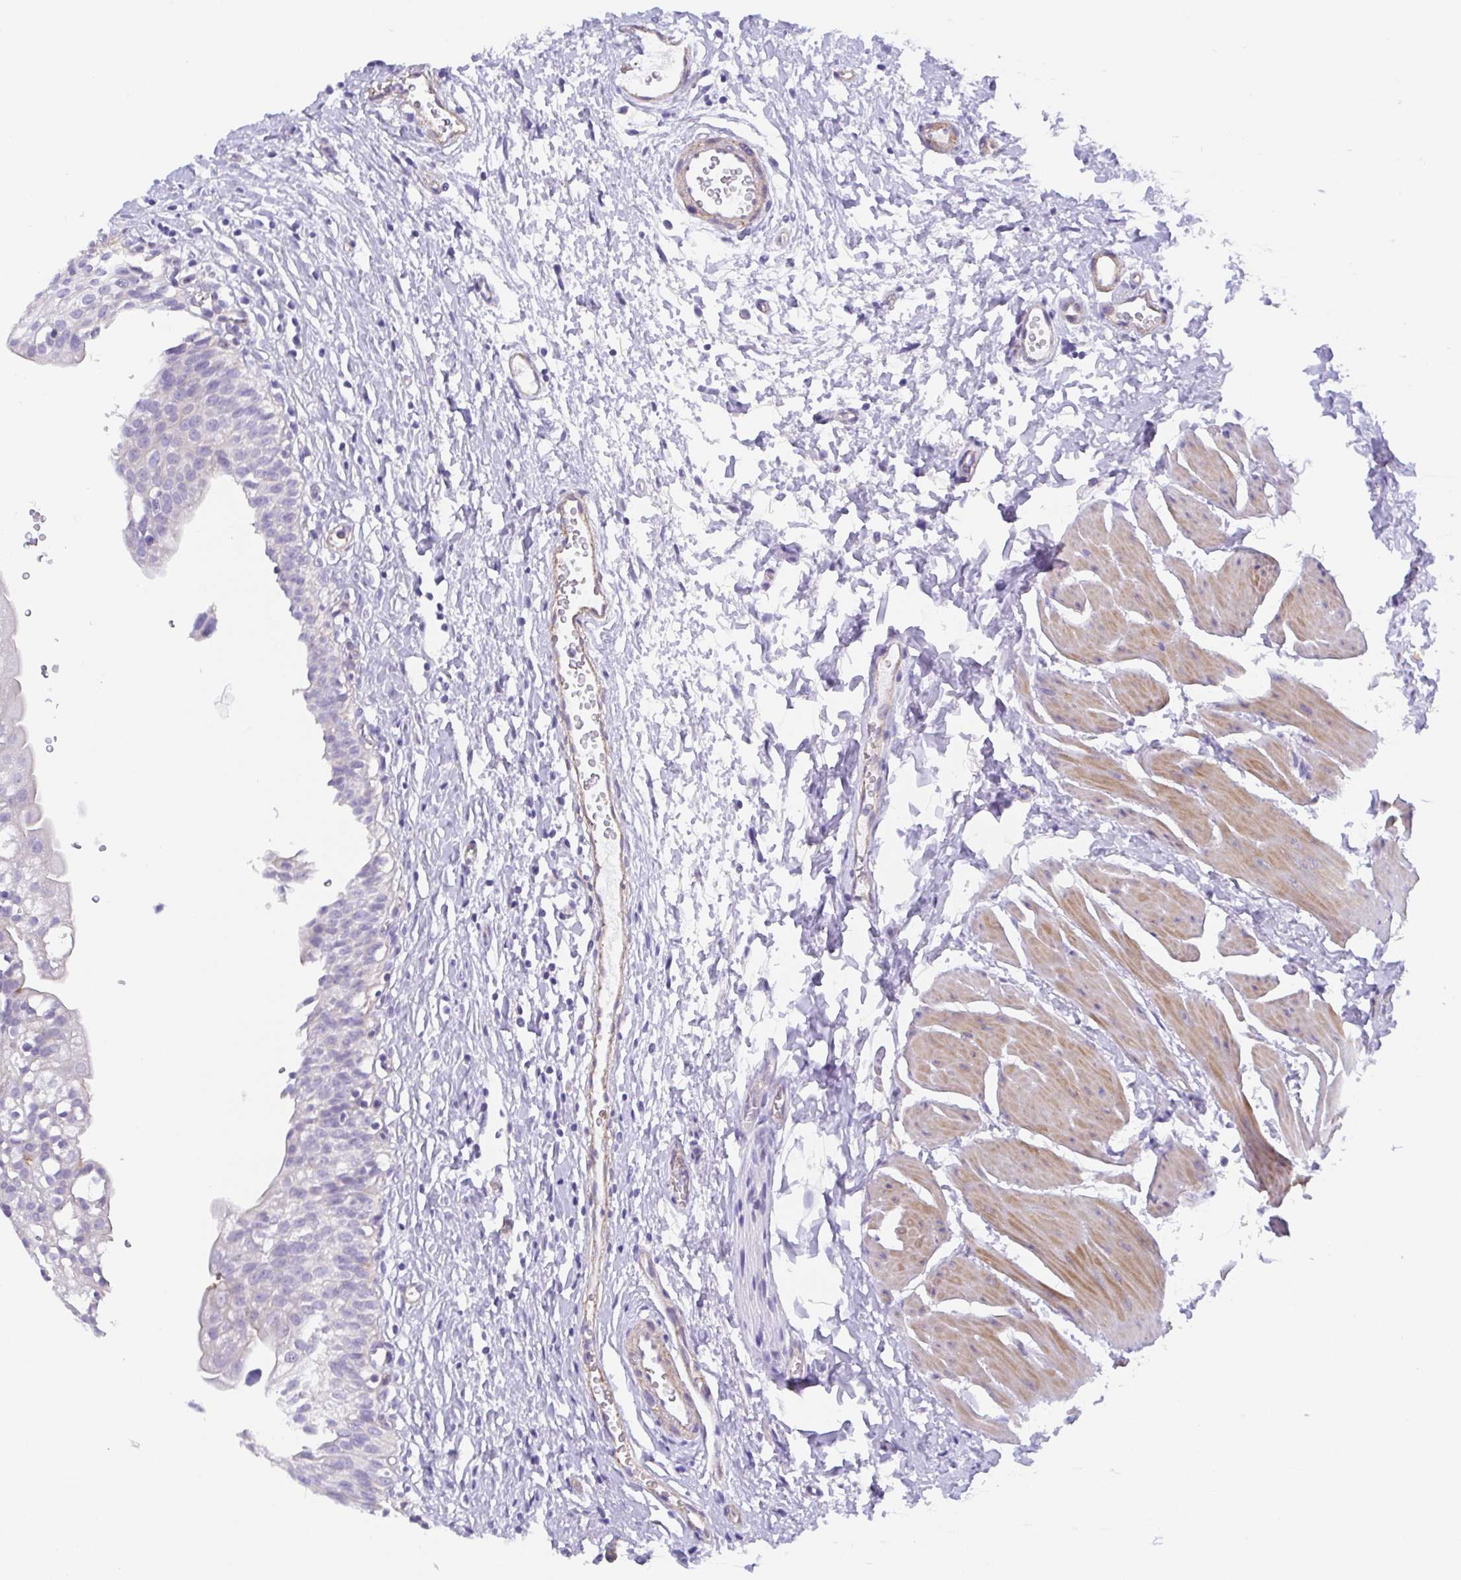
{"staining": {"intensity": "negative", "quantity": "none", "location": "none"}, "tissue": "urinary bladder", "cell_type": "Urothelial cells", "image_type": "normal", "snomed": [{"axis": "morphology", "description": "Normal tissue, NOS"}, {"axis": "topography", "description": "Urinary bladder"}], "caption": "This histopathology image is of normal urinary bladder stained with immunohistochemistry to label a protein in brown with the nuclei are counter-stained blue. There is no expression in urothelial cells.", "gene": "TRAM2", "patient": {"sex": "male", "age": 51}}